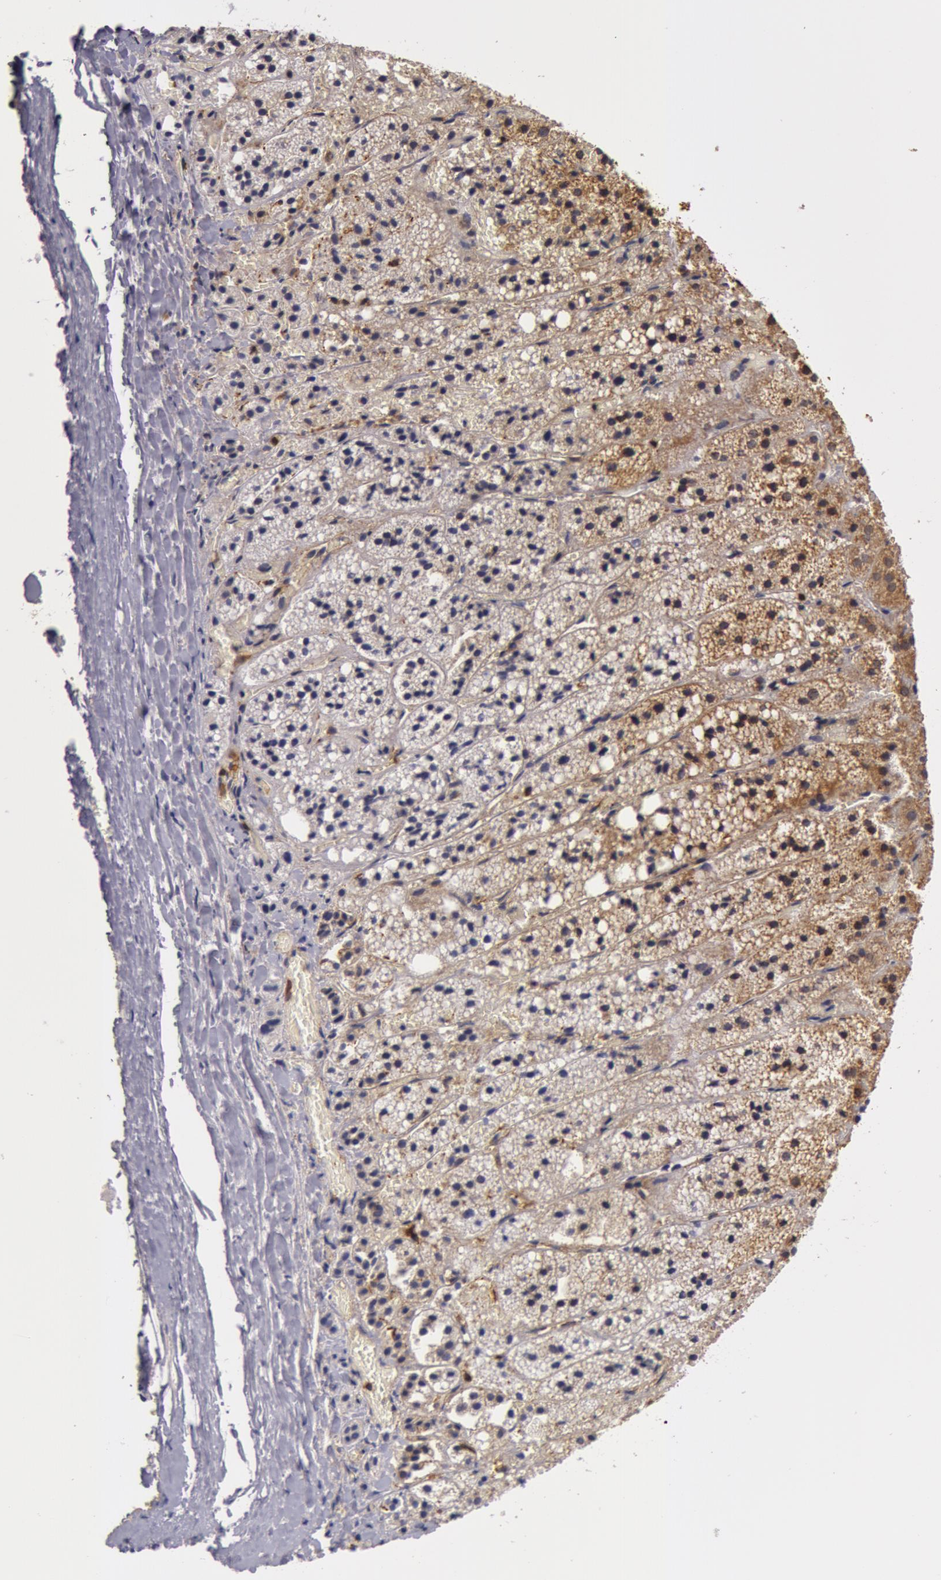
{"staining": {"intensity": "weak", "quantity": "<25%", "location": "cytoplasmic/membranous"}, "tissue": "adrenal gland", "cell_type": "Glandular cells", "image_type": "normal", "snomed": [{"axis": "morphology", "description": "Normal tissue, NOS"}, {"axis": "topography", "description": "Adrenal gland"}], "caption": "Immunohistochemistry micrograph of benign adrenal gland: human adrenal gland stained with DAB shows no significant protein staining in glandular cells.", "gene": "ZNF350", "patient": {"sex": "female", "age": 44}}